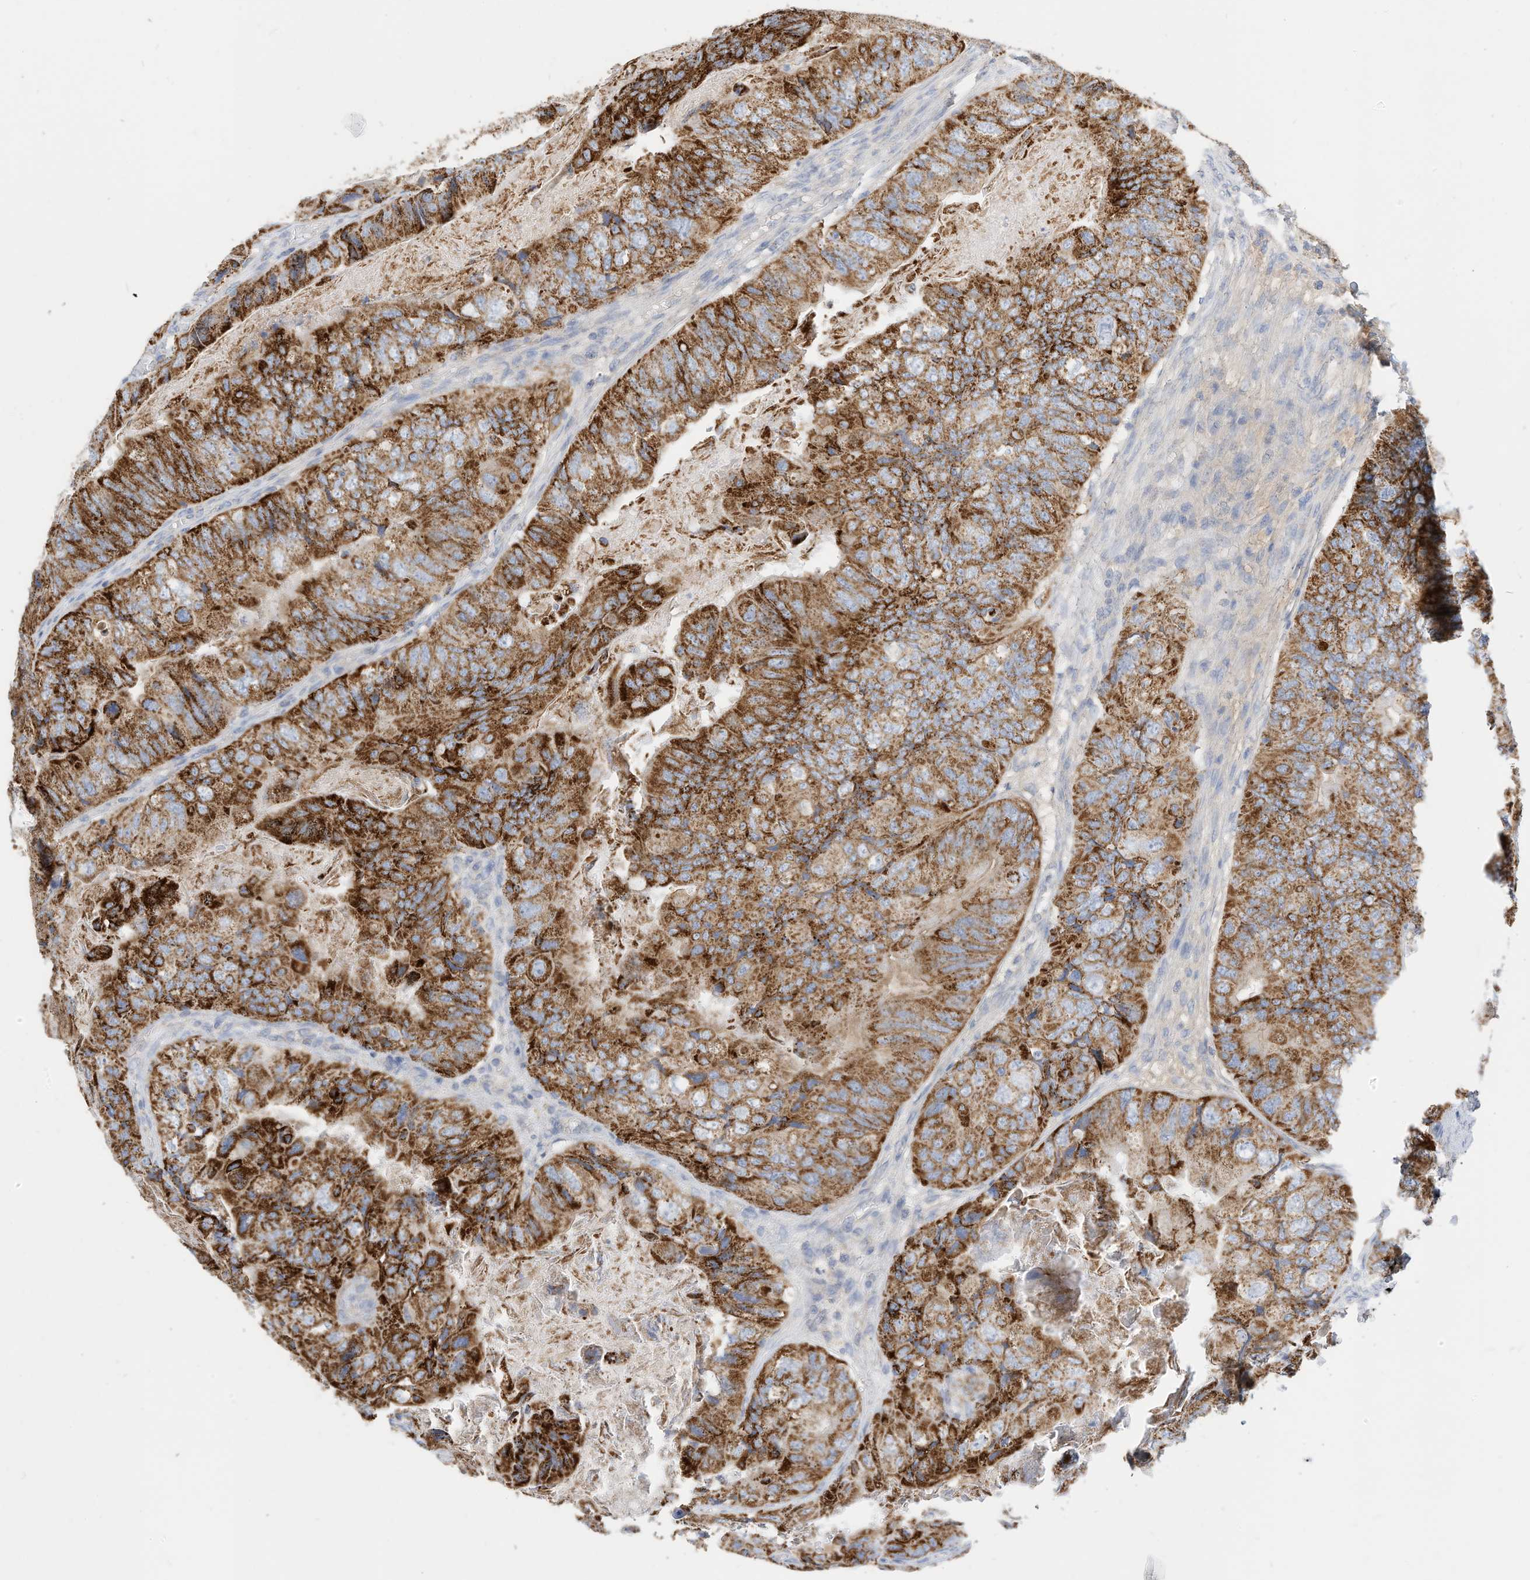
{"staining": {"intensity": "strong", "quantity": ">75%", "location": "cytoplasmic/membranous"}, "tissue": "colorectal cancer", "cell_type": "Tumor cells", "image_type": "cancer", "snomed": [{"axis": "morphology", "description": "Adenocarcinoma, NOS"}, {"axis": "topography", "description": "Rectum"}], "caption": "There is high levels of strong cytoplasmic/membranous staining in tumor cells of colorectal cancer, as demonstrated by immunohistochemical staining (brown color).", "gene": "RHOH", "patient": {"sex": "male", "age": 63}}